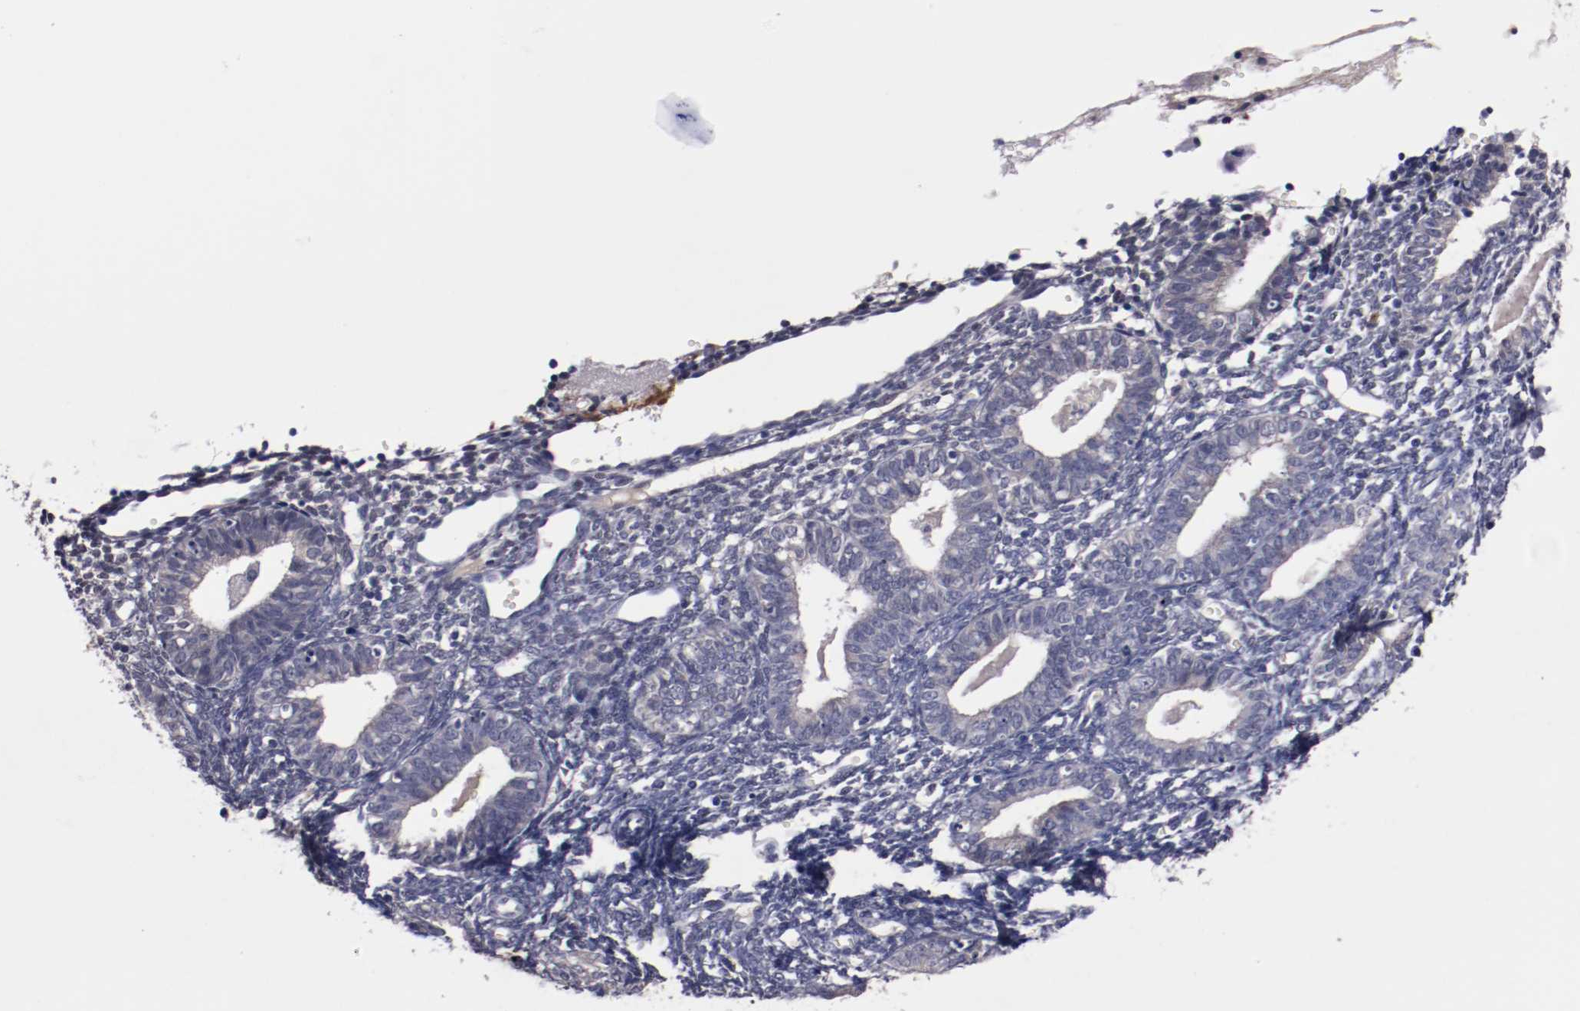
{"staining": {"intensity": "negative", "quantity": "none", "location": "none"}, "tissue": "endometrium", "cell_type": "Cells in endometrial stroma", "image_type": "normal", "snomed": [{"axis": "morphology", "description": "Normal tissue, NOS"}, {"axis": "topography", "description": "Endometrium"}], "caption": "This is a image of immunohistochemistry (IHC) staining of normal endometrium, which shows no expression in cells in endometrial stroma.", "gene": "FAM81A", "patient": {"sex": "female", "age": 61}}